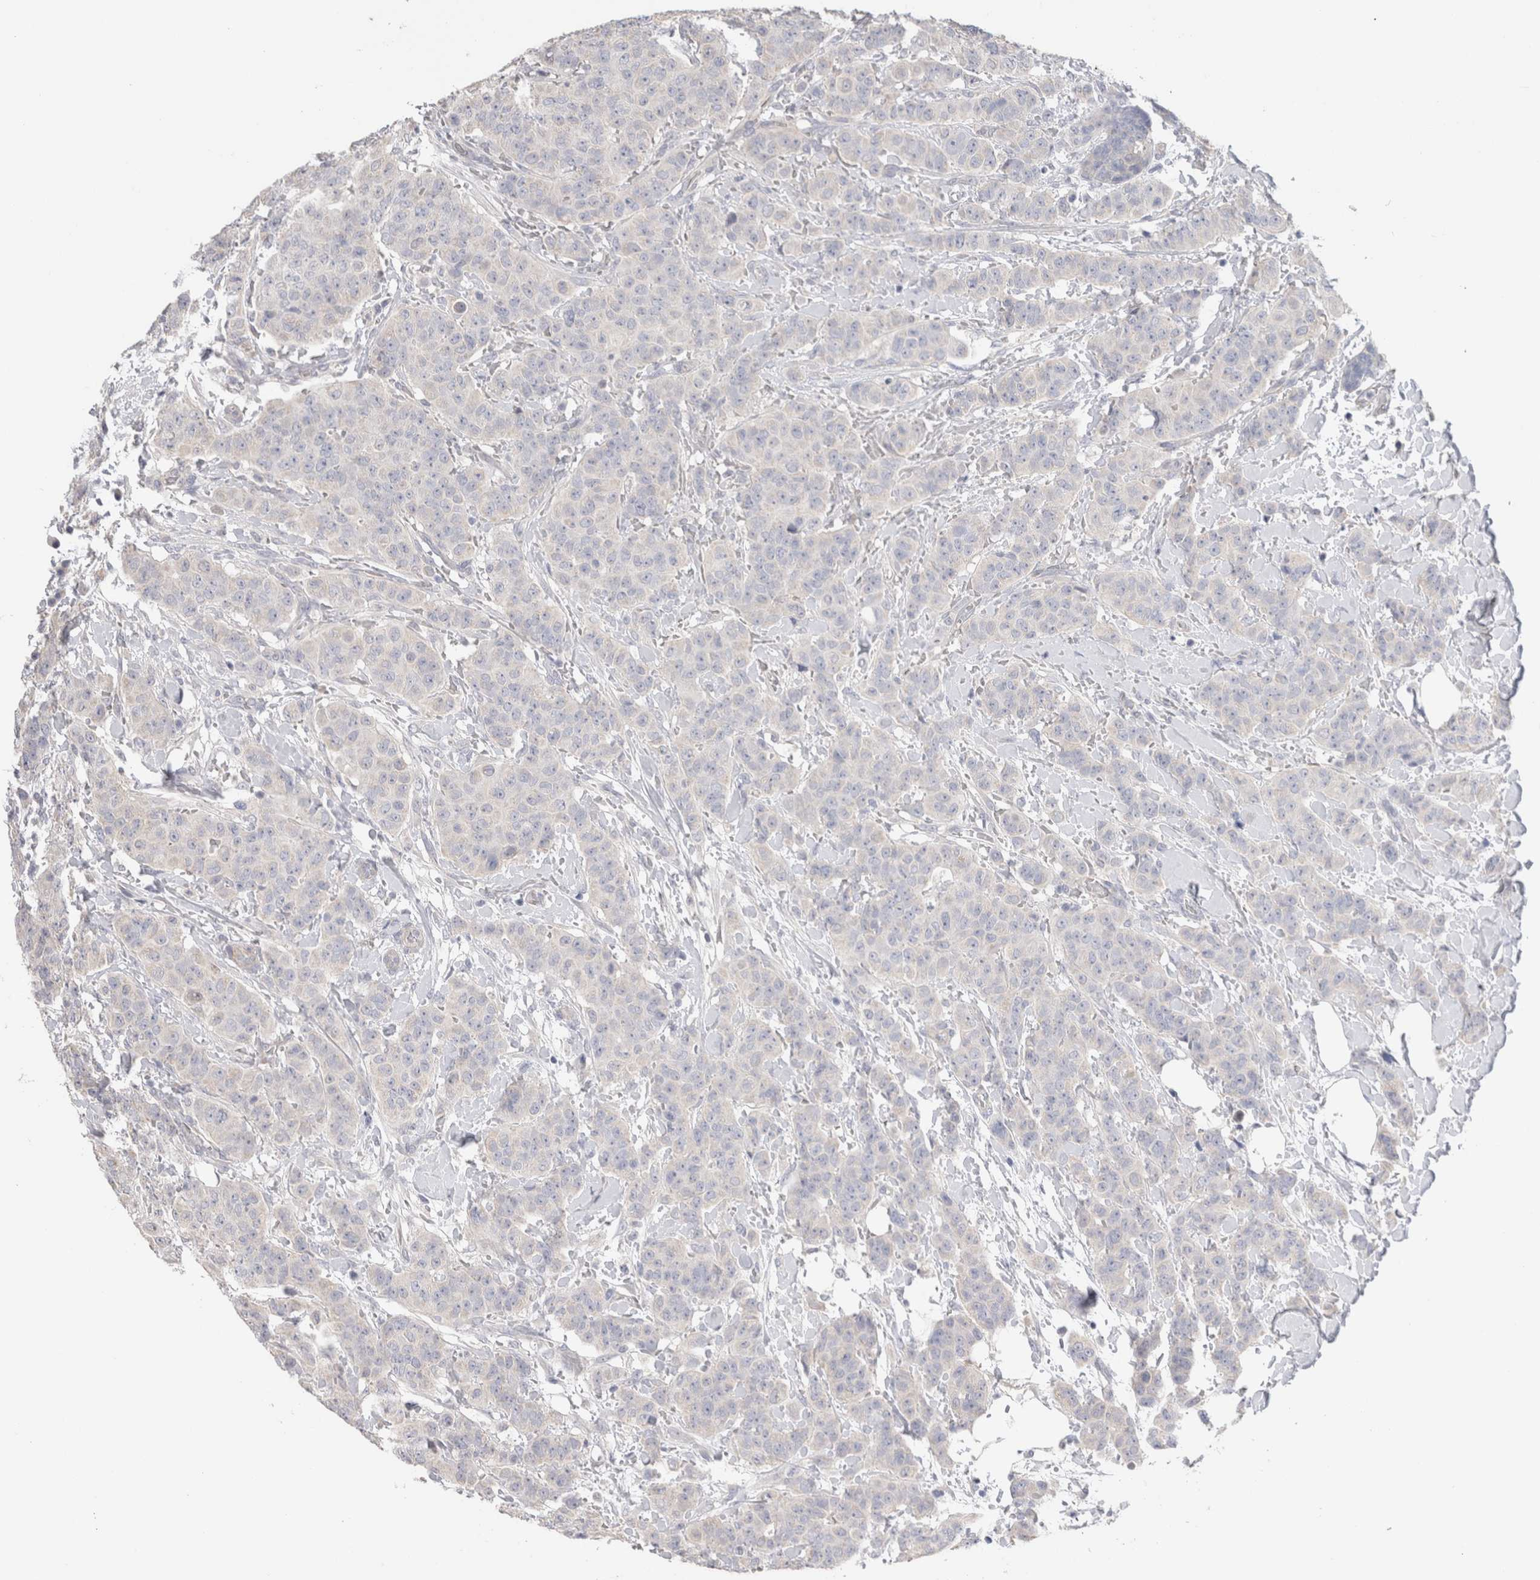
{"staining": {"intensity": "negative", "quantity": "none", "location": "none"}, "tissue": "breast cancer", "cell_type": "Tumor cells", "image_type": "cancer", "snomed": [{"axis": "morphology", "description": "Normal tissue, NOS"}, {"axis": "morphology", "description": "Duct carcinoma"}, {"axis": "topography", "description": "Breast"}], "caption": "There is no significant expression in tumor cells of intraductal carcinoma (breast).", "gene": "DMD", "patient": {"sex": "female", "age": 40}}